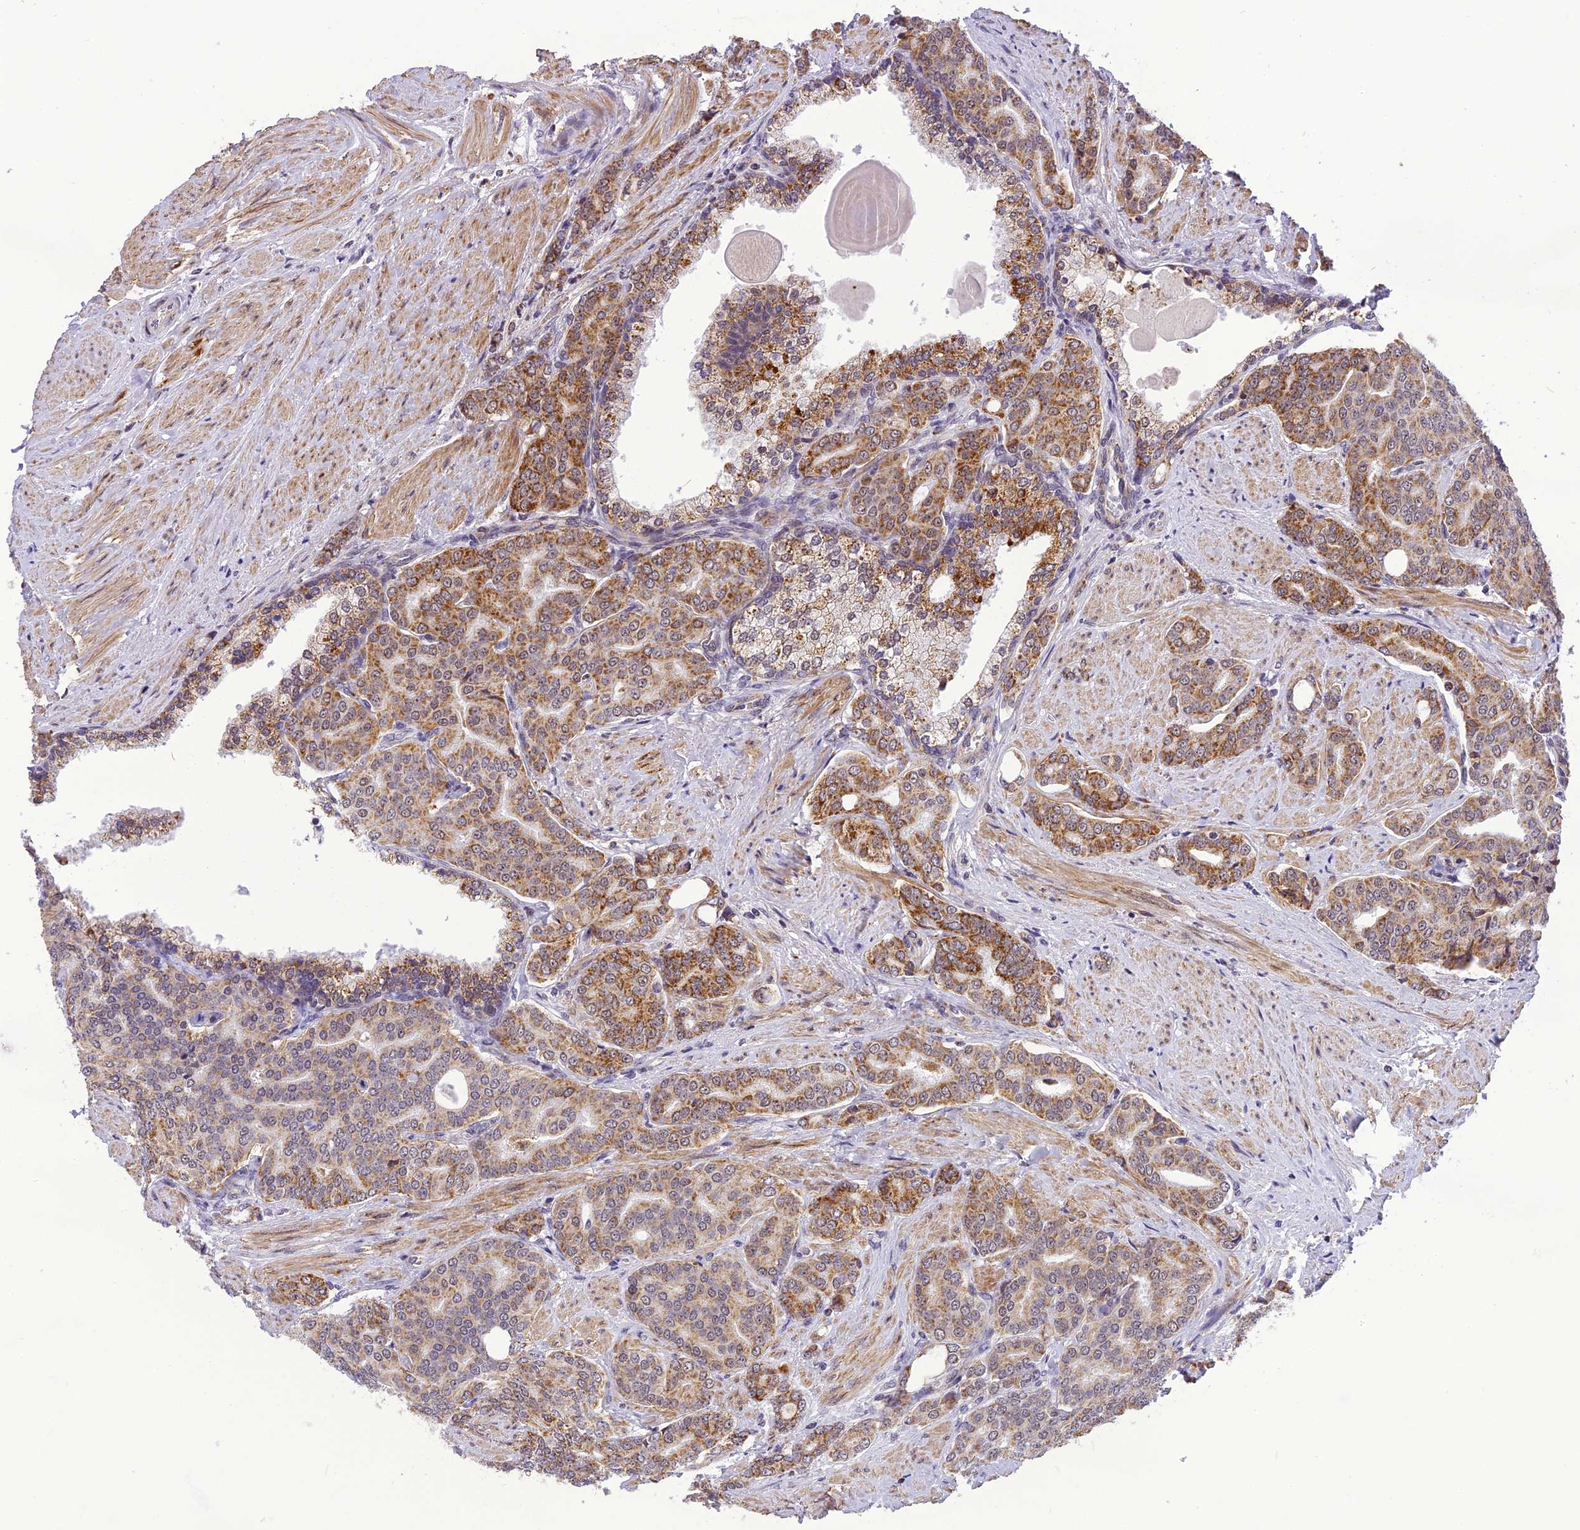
{"staining": {"intensity": "moderate", "quantity": ">75%", "location": "cytoplasmic/membranous"}, "tissue": "prostate cancer", "cell_type": "Tumor cells", "image_type": "cancer", "snomed": [{"axis": "morphology", "description": "Adenocarcinoma, High grade"}, {"axis": "topography", "description": "Prostate"}], "caption": "Moderate cytoplasmic/membranous expression is appreciated in about >75% of tumor cells in high-grade adenocarcinoma (prostate). (DAB = brown stain, brightfield microscopy at high magnification).", "gene": "CMC1", "patient": {"sex": "male", "age": 67}}